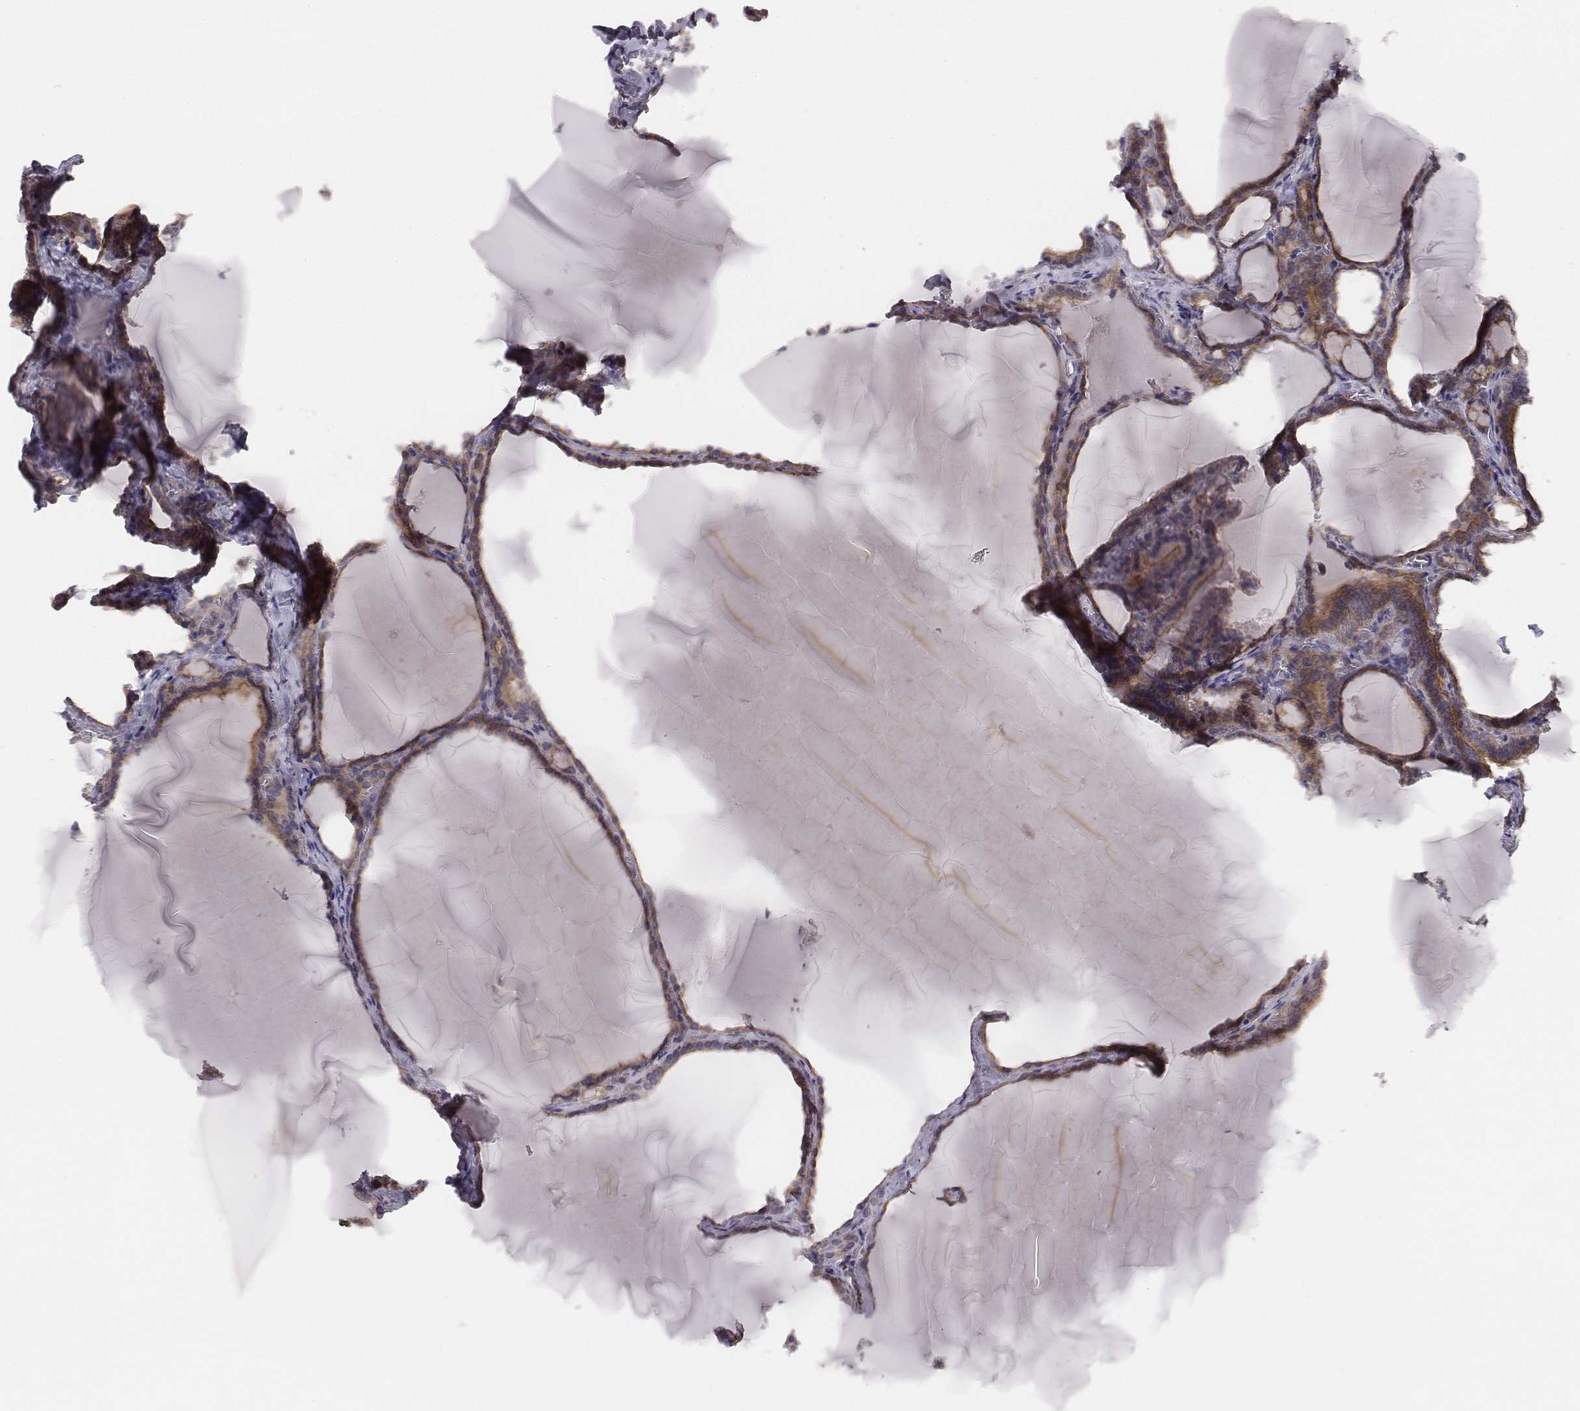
{"staining": {"intensity": "weak", "quantity": ">75%", "location": "cytoplasmic/membranous"}, "tissue": "thyroid gland", "cell_type": "Glandular cells", "image_type": "normal", "snomed": [{"axis": "morphology", "description": "Normal tissue, NOS"}, {"axis": "morphology", "description": "Hyperplasia, NOS"}, {"axis": "topography", "description": "Thyroid gland"}], "caption": "High-magnification brightfield microscopy of benign thyroid gland stained with DAB (brown) and counterstained with hematoxylin (blue). glandular cells exhibit weak cytoplasmic/membranous staining is identified in about>75% of cells.", "gene": "PRKCZ", "patient": {"sex": "female", "age": 27}}